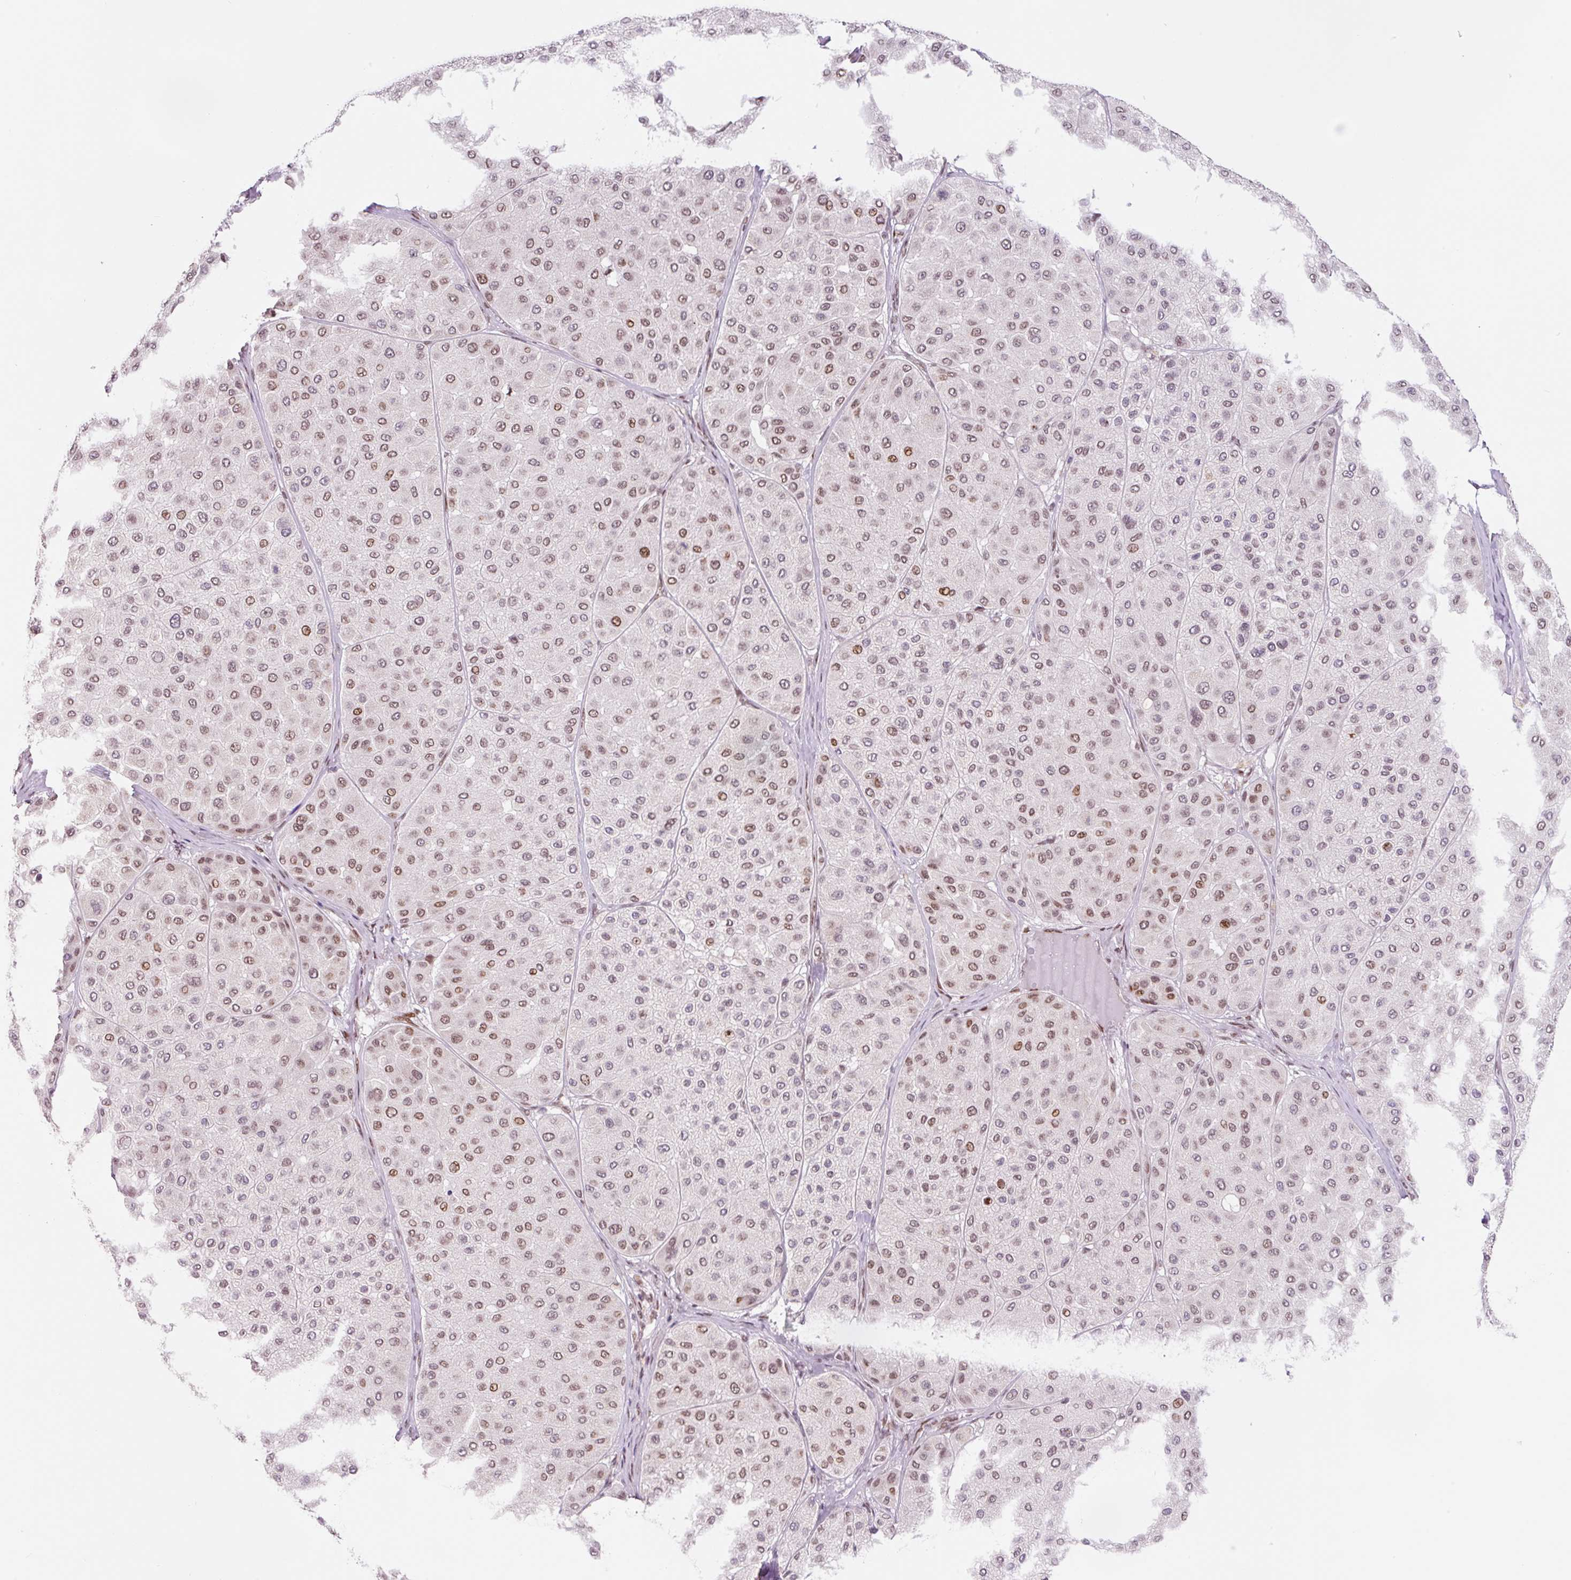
{"staining": {"intensity": "moderate", "quantity": "25%-75%", "location": "nuclear"}, "tissue": "melanoma", "cell_type": "Tumor cells", "image_type": "cancer", "snomed": [{"axis": "morphology", "description": "Malignant melanoma, Metastatic site"}, {"axis": "topography", "description": "Smooth muscle"}], "caption": "Immunohistochemical staining of human melanoma displays moderate nuclear protein positivity in about 25%-75% of tumor cells.", "gene": "CCNL2", "patient": {"sex": "male", "age": 41}}